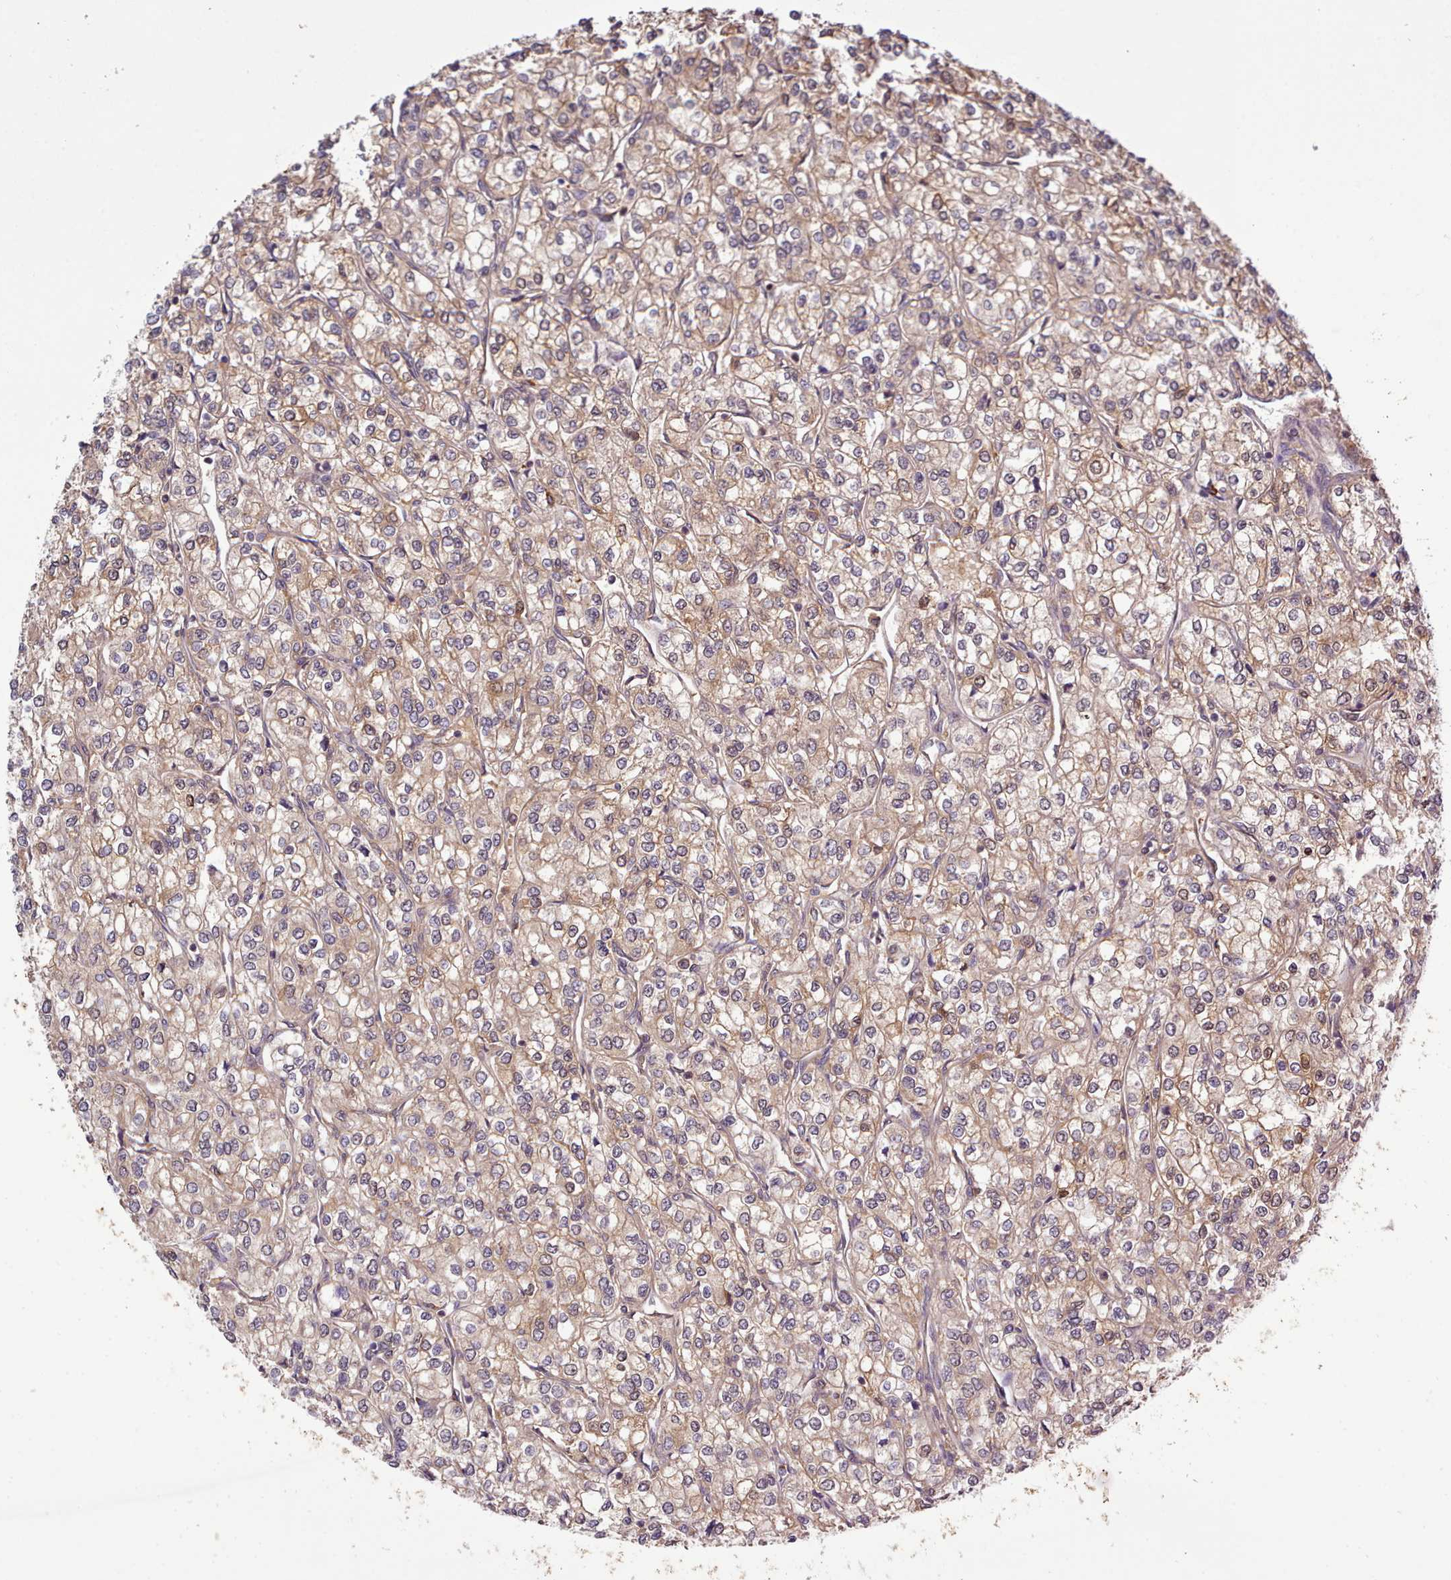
{"staining": {"intensity": "moderate", "quantity": ">75%", "location": "cytoplasmic/membranous"}, "tissue": "renal cancer", "cell_type": "Tumor cells", "image_type": "cancer", "snomed": [{"axis": "morphology", "description": "Adenocarcinoma, NOS"}, {"axis": "topography", "description": "Kidney"}], "caption": "Immunohistochemistry (IHC) image of neoplastic tissue: human renal cancer stained using immunohistochemistry reveals medium levels of moderate protein expression localized specifically in the cytoplasmic/membranous of tumor cells, appearing as a cytoplasmic/membranous brown color.", "gene": "ARL17A", "patient": {"sex": "male", "age": 80}}